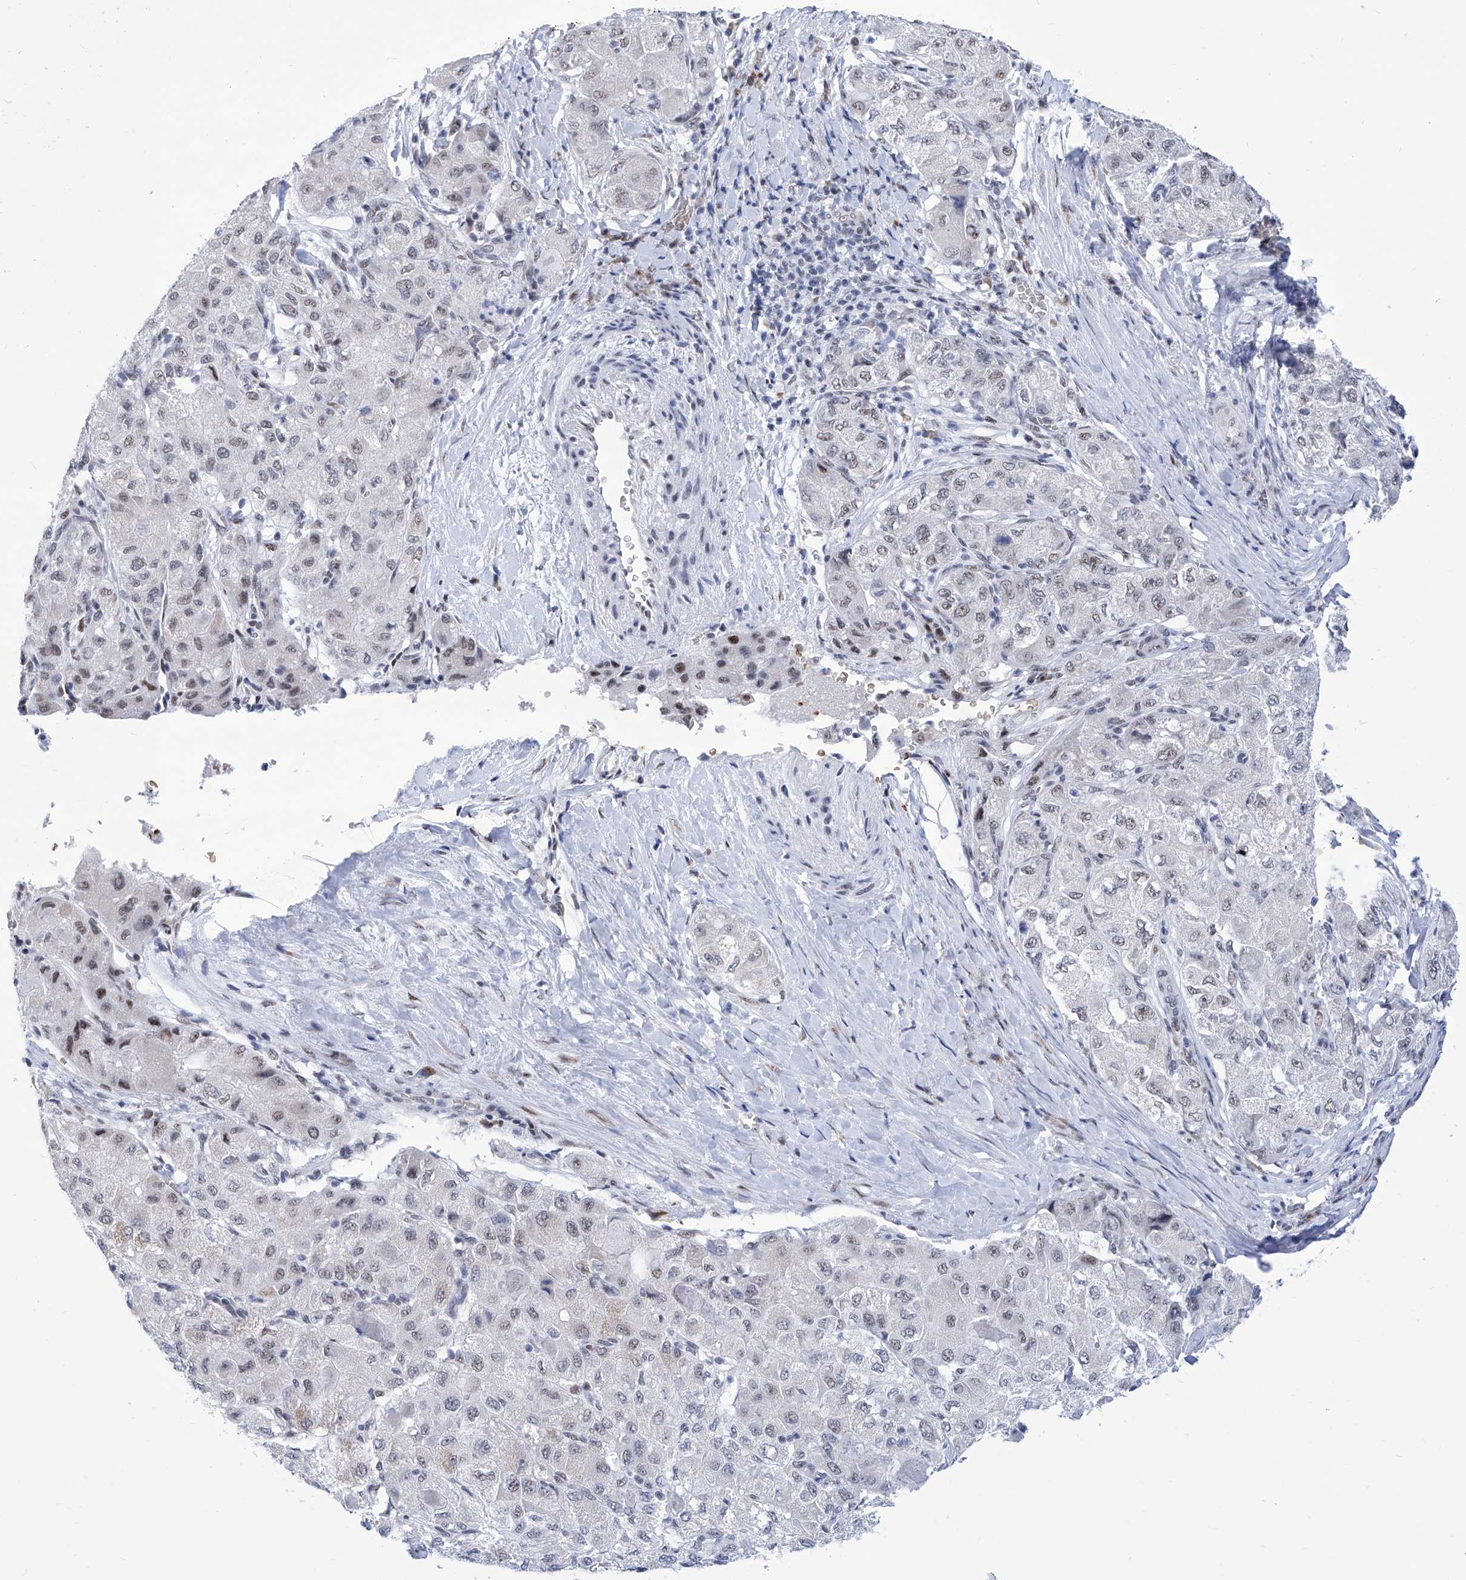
{"staining": {"intensity": "moderate", "quantity": "<25%", "location": "nuclear"}, "tissue": "liver cancer", "cell_type": "Tumor cells", "image_type": "cancer", "snomed": [{"axis": "morphology", "description": "Carcinoma, Hepatocellular, NOS"}, {"axis": "topography", "description": "Liver"}], "caption": "DAB (3,3'-diaminobenzidine) immunohistochemical staining of human liver hepatocellular carcinoma demonstrates moderate nuclear protein expression in approximately <25% of tumor cells.", "gene": "SART1", "patient": {"sex": "male", "age": 80}}